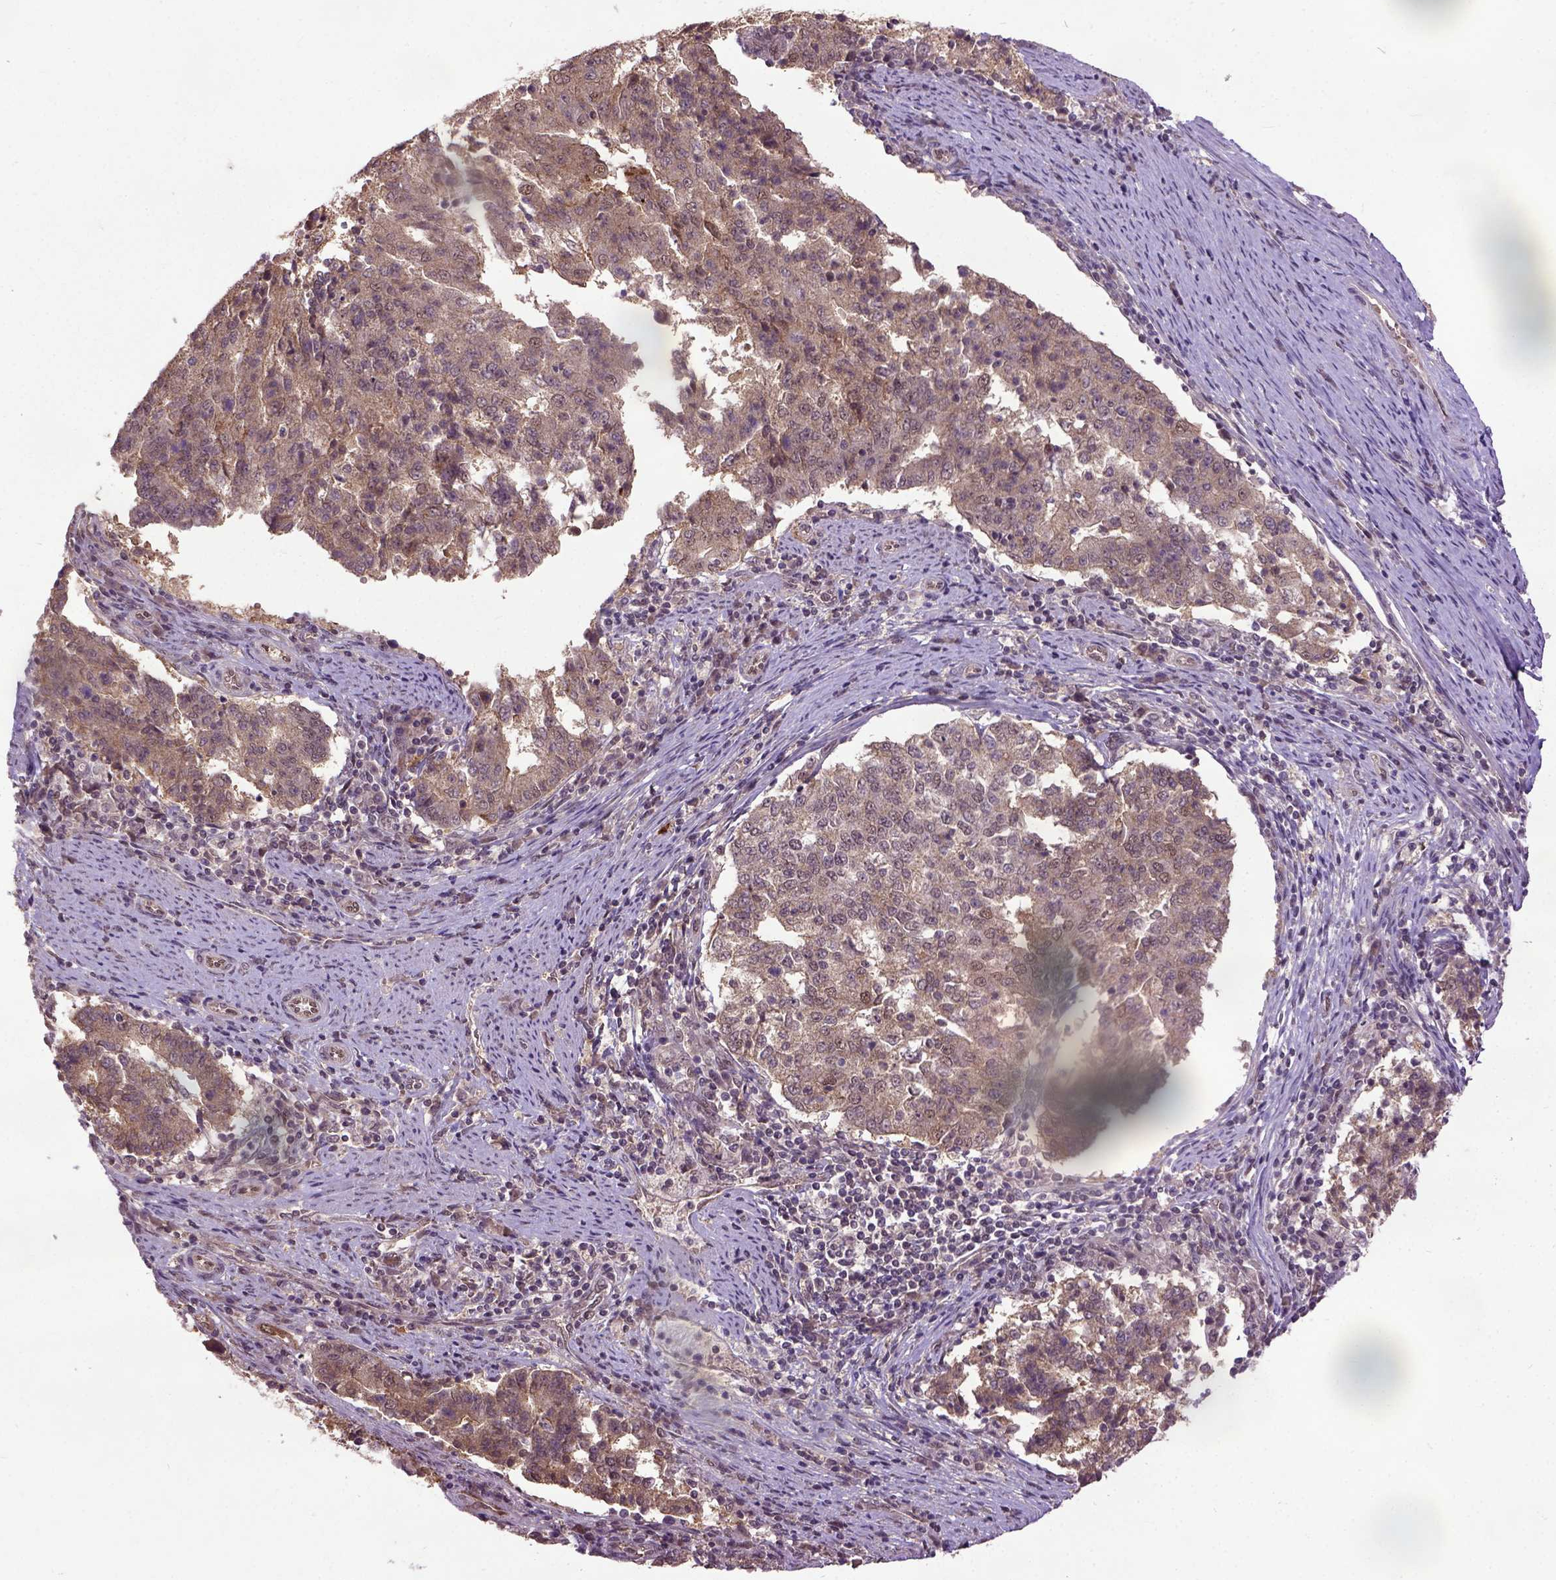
{"staining": {"intensity": "moderate", "quantity": ">75%", "location": "cytoplasmic/membranous"}, "tissue": "endometrial cancer", "cell_type": "Tumor cells", "image_type": "cancer", "snomed": [{"axis": "morphology", "description": "Adenocarcinoma, NOS"}, {"axis": "topography", "description": "Endometrium"}], "caption": "IHC photomicrograph of neoplastic tissue: human endometrial cancer (adenocarcinoma) stained using IHC reveals medium levels of moderate protein expression localized specifically in the cytoplasmic/membranous of tumor cells, appearing as a cytoplasmic/membranous brown color.", "gene": "UBA3", "patient": {"sex": "female", "age": 82}}